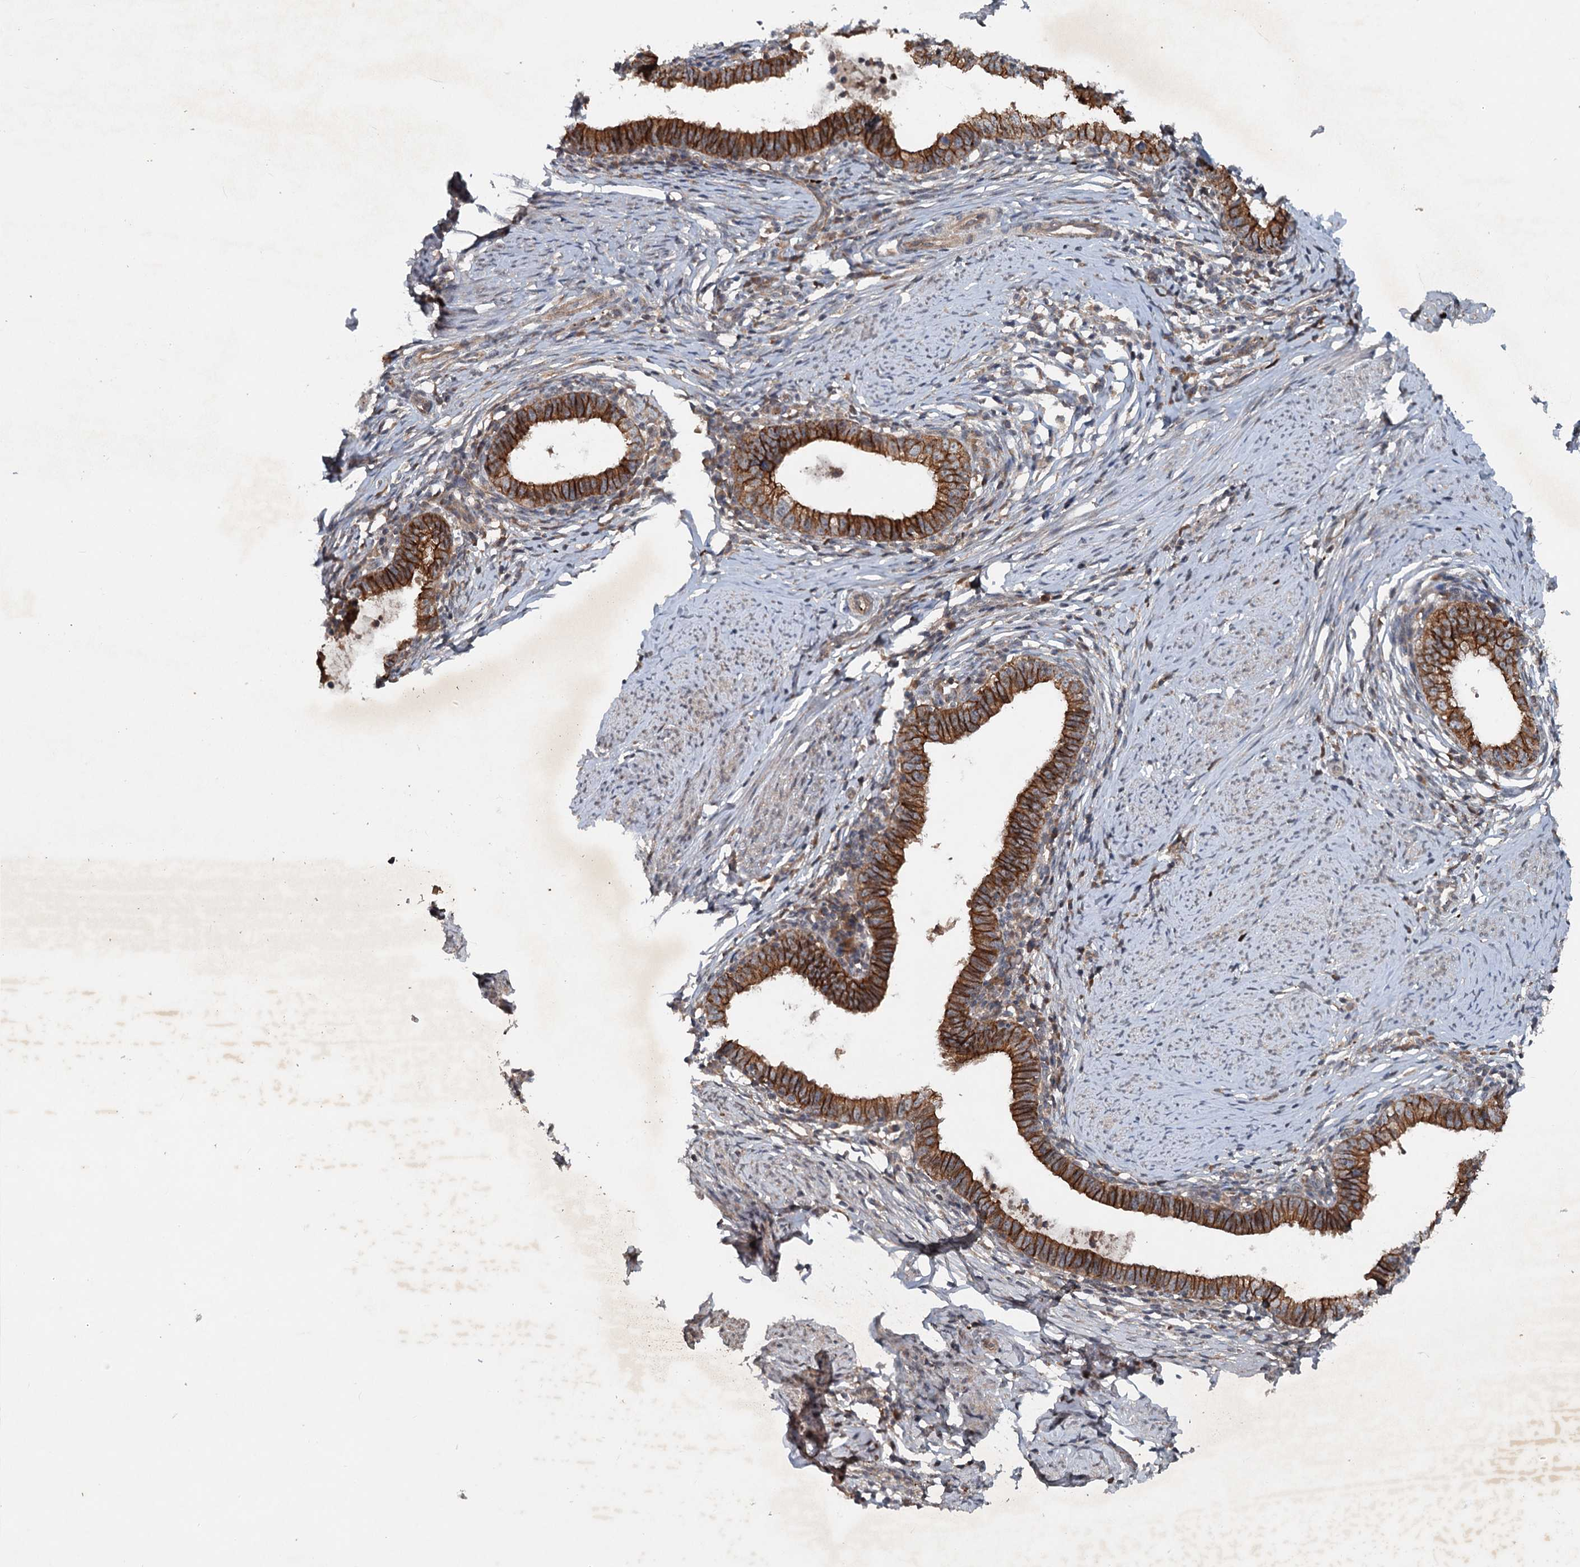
{"staining": {"intensity": "strong", "quantity": "25%-75%", "location": "cytoplasmic/membranous"}, "tissue": "cervical cancer", "cell_type": "Tumor cells", "image_type": "cancer", "snomed": [{"axis": "morphology", "description": "Adenocarcinoma, NOS"}, {"axis": "topography", "description": "Cervix"}], "caption": "Adenocarcinoma (cervical) stained for a protein displays strong cytoplasmic/membranous positivity in tumor cells.", "gene": "N4BP2L2", "patient": {"sex": "female", "age": 36}}